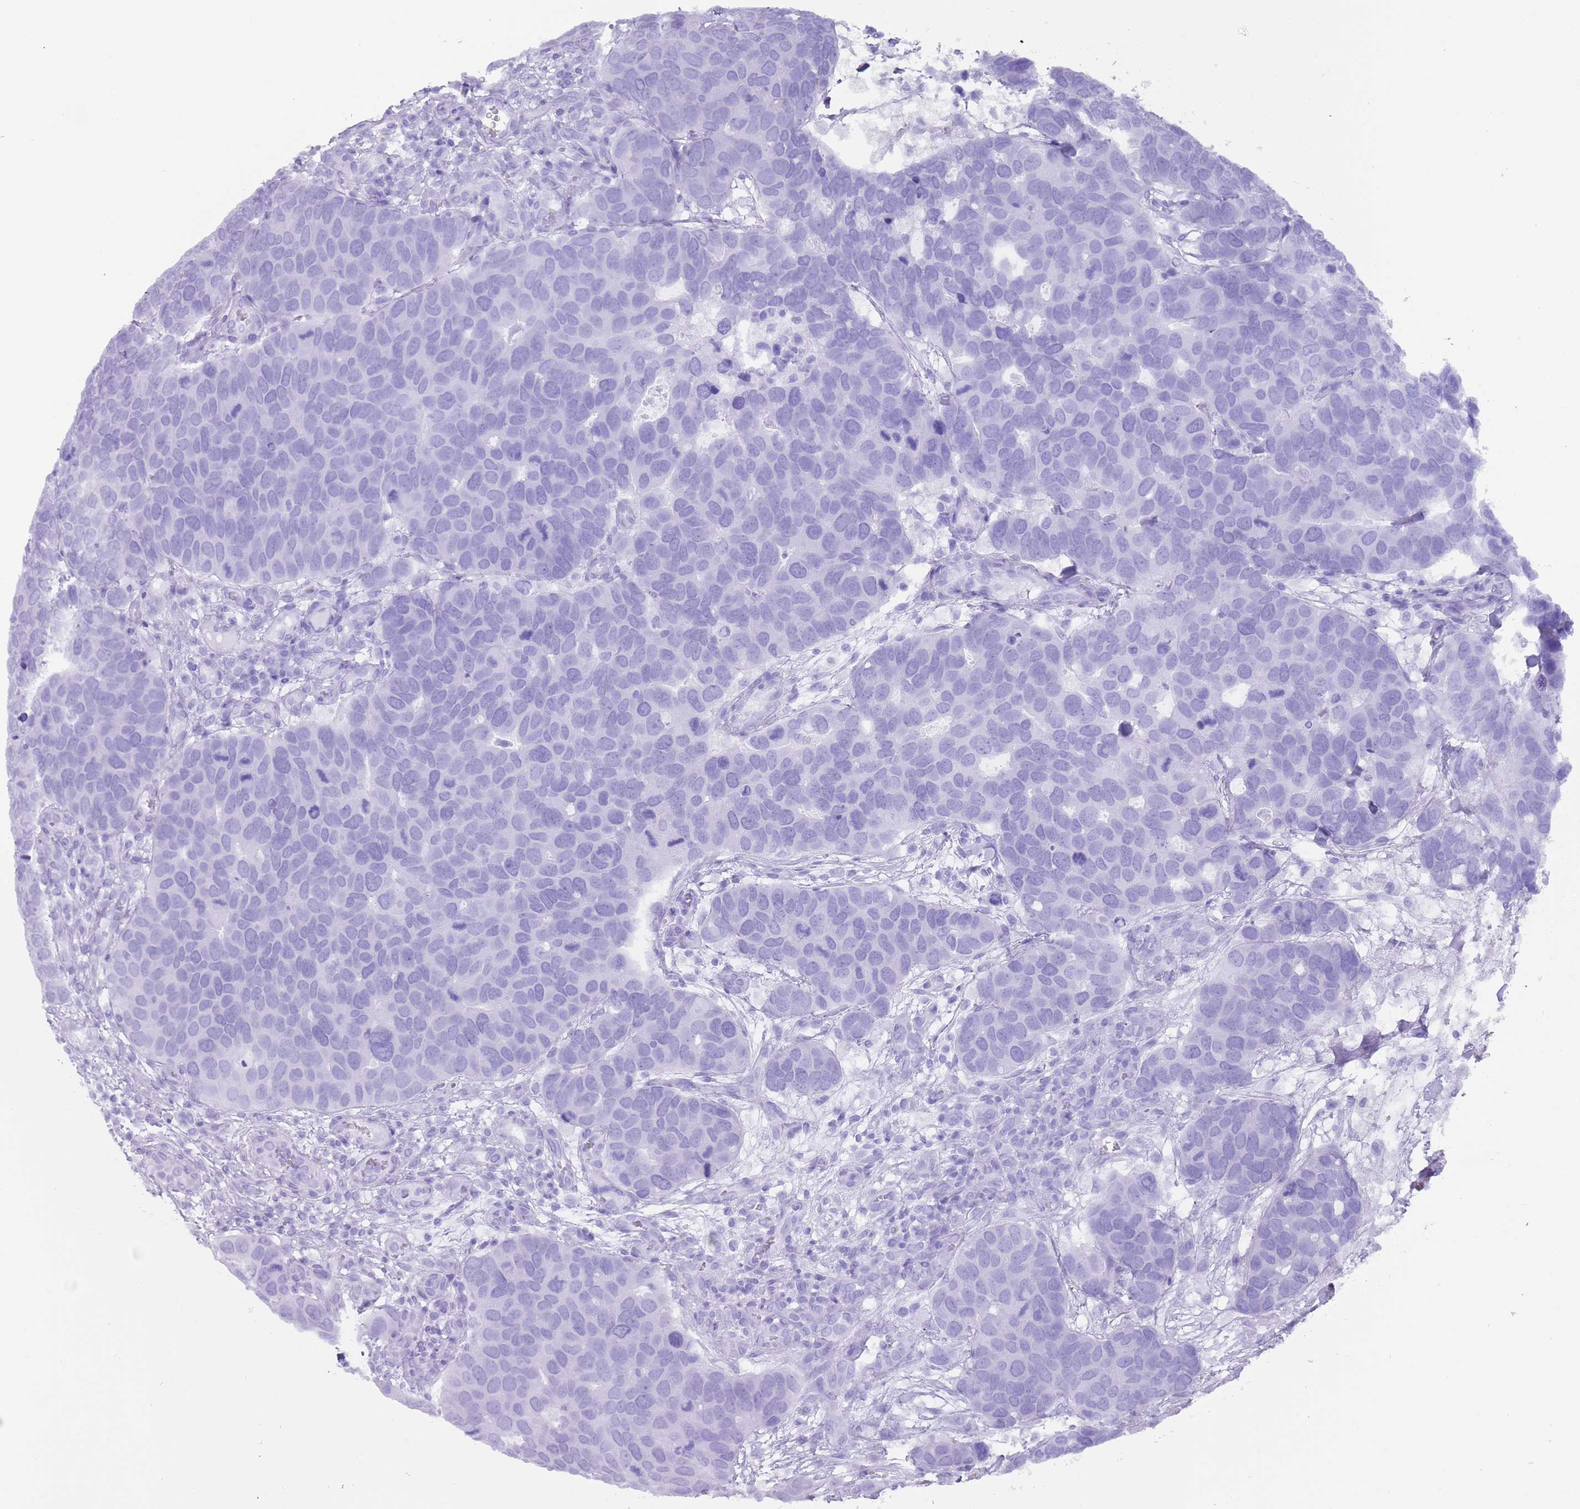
{"staining": {"intensity": "negative", "quantity": "none", "location": "none"}, "tissue": "breast cancer", "cell_type": "Tumor cells", "image_type": "cancer", "snomed": [{"axis": "morphology", "description": "Duct carcinoma"}, {"axis": "topography", "description": "Breast"}], "caption": "Tumor cells are negative for brown protein staining in breast cancer.", "gene": "MYADML2", "patient": {"sex": "female", "age": 83}}